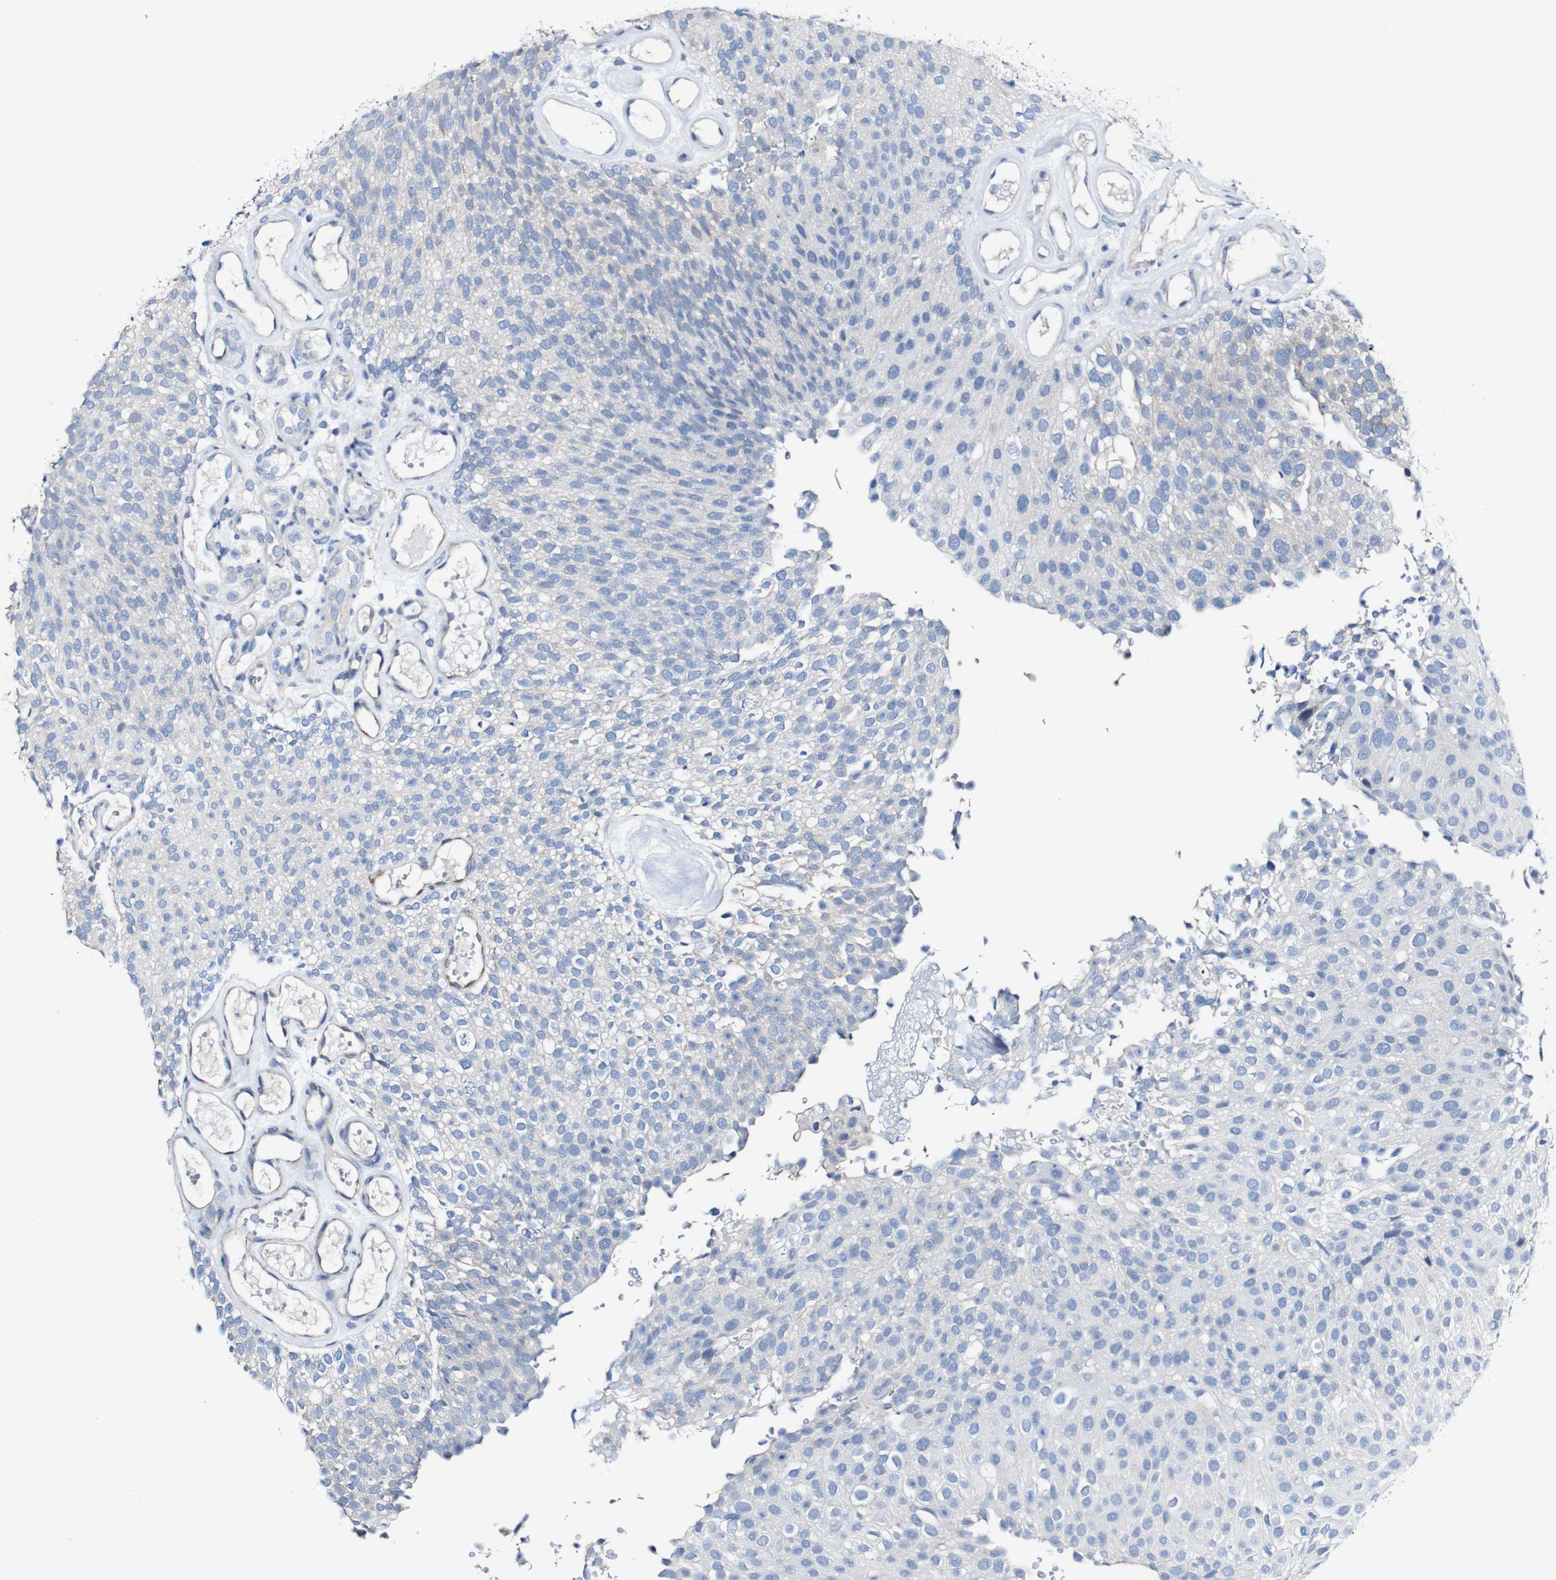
{"staining": {"intensity": "negative", "quantity": "none", "location": "none"}, "tissue": "urothelial cancer", "cell_type": "Tumor cells", "image_type": "cancer", "snomed": [{"axis": "morphology", "description": "Urothelial carcinoma, Low grade"}, {"axis": "topography", "description": "Urinary bladder"}], "caption": "The immunohistochemistry histopathology image has no significant staining in tumor cells of urothelial carcinoma (low-grade) tissue.", "gene": "GRAMD1A", "patient": {"sex": "male", "age": 78}}